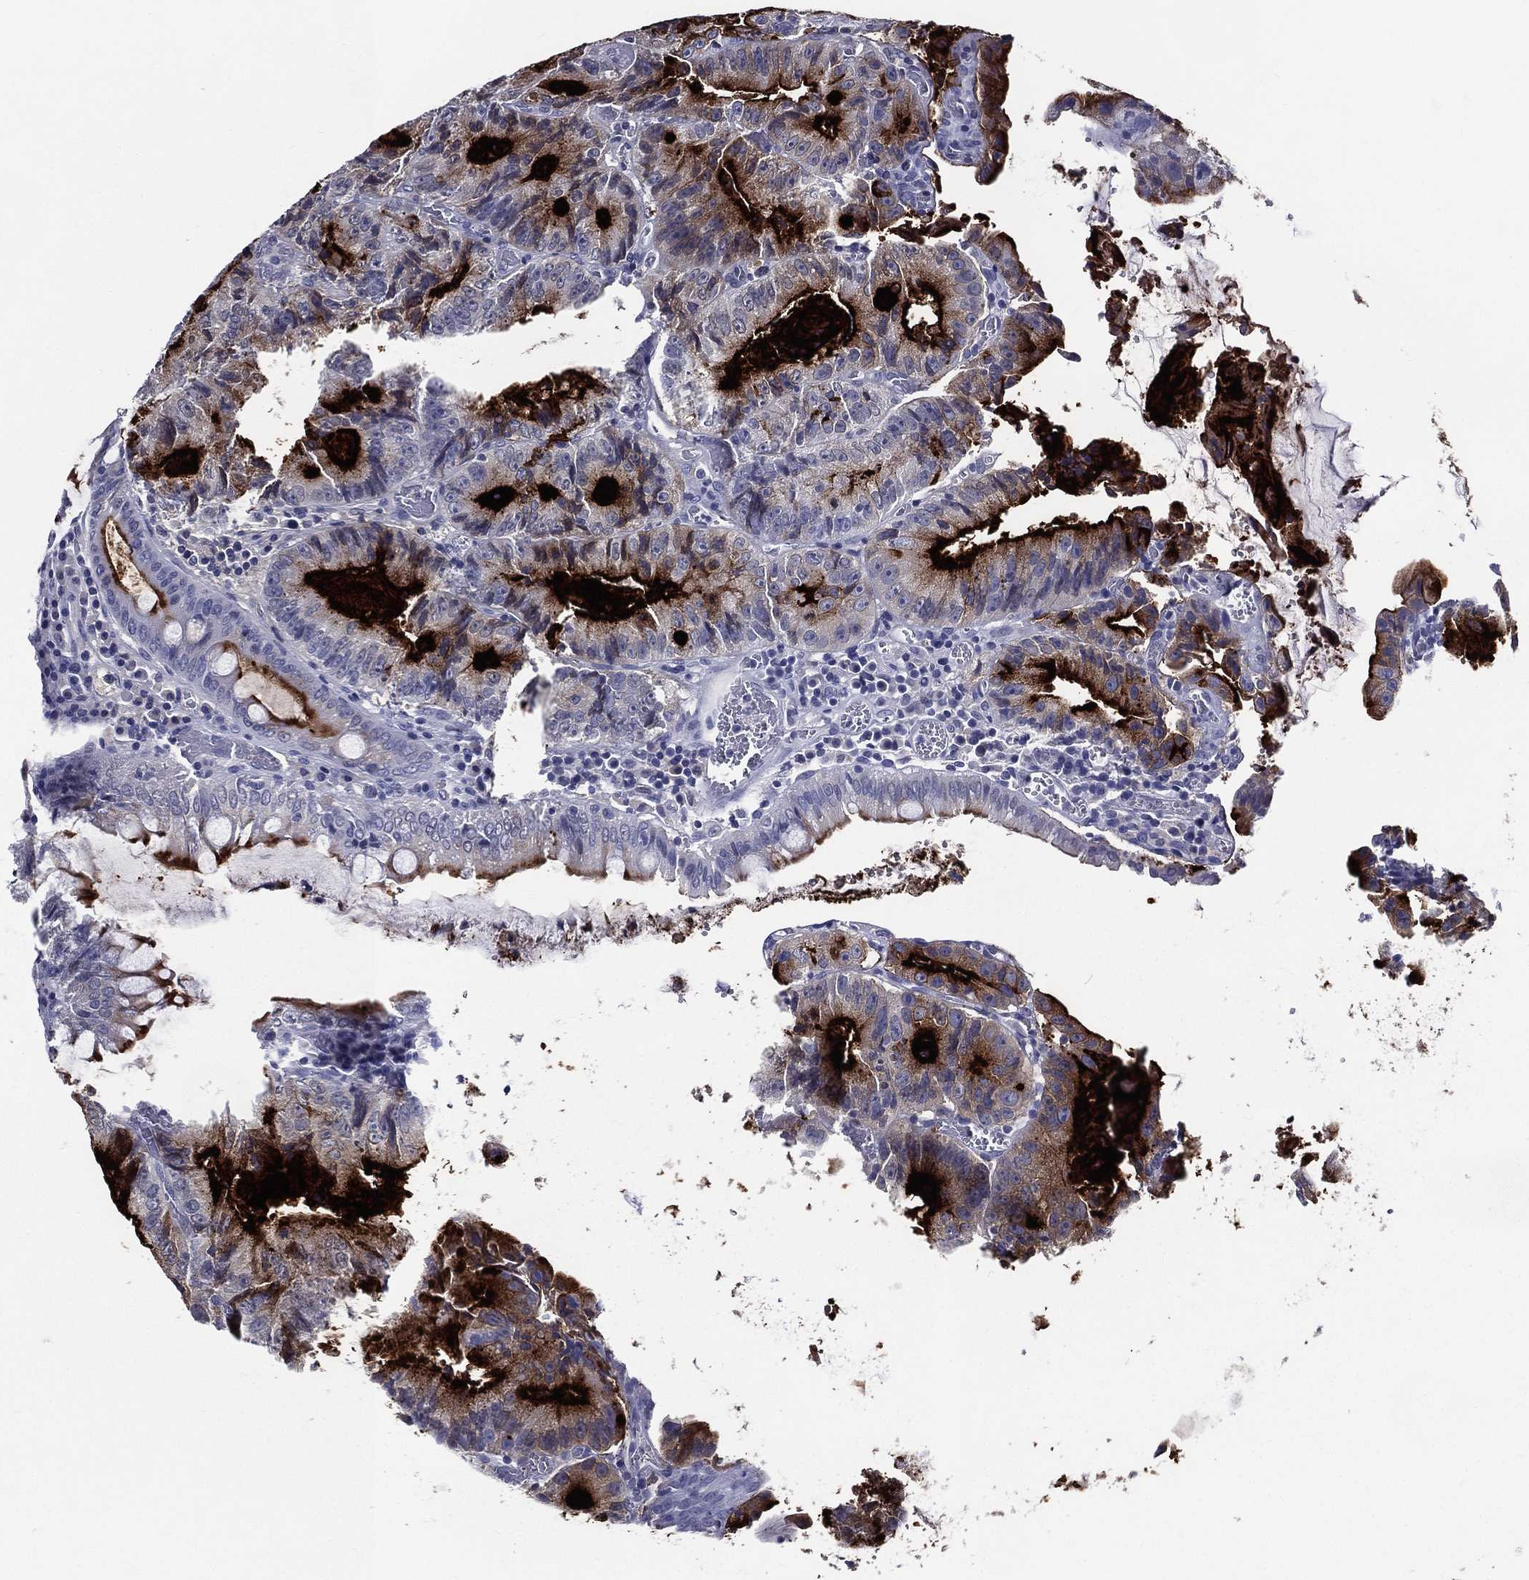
{"staining": {"intensity": "strong", "quantity": "25%-75%", "location": "cytoplasmic/membranous"}, "tissue": "colorectal cancer", "cell_type": "Tumor cells", "image_type": "cancer", "snomed": [{"axis": "morphology", "description": "Adenocarcinoma, NOS"}, {"axis": "topography", "description": "Colon"}], "caption": "This is a photomicrograph of immunohistochemistry staining of colorectal cancer, which shows strong expression in the cytoplasmic/membranous of tumor cells.", "gene": "ACE2", "patient": {"sex": "female", "age": 86}}